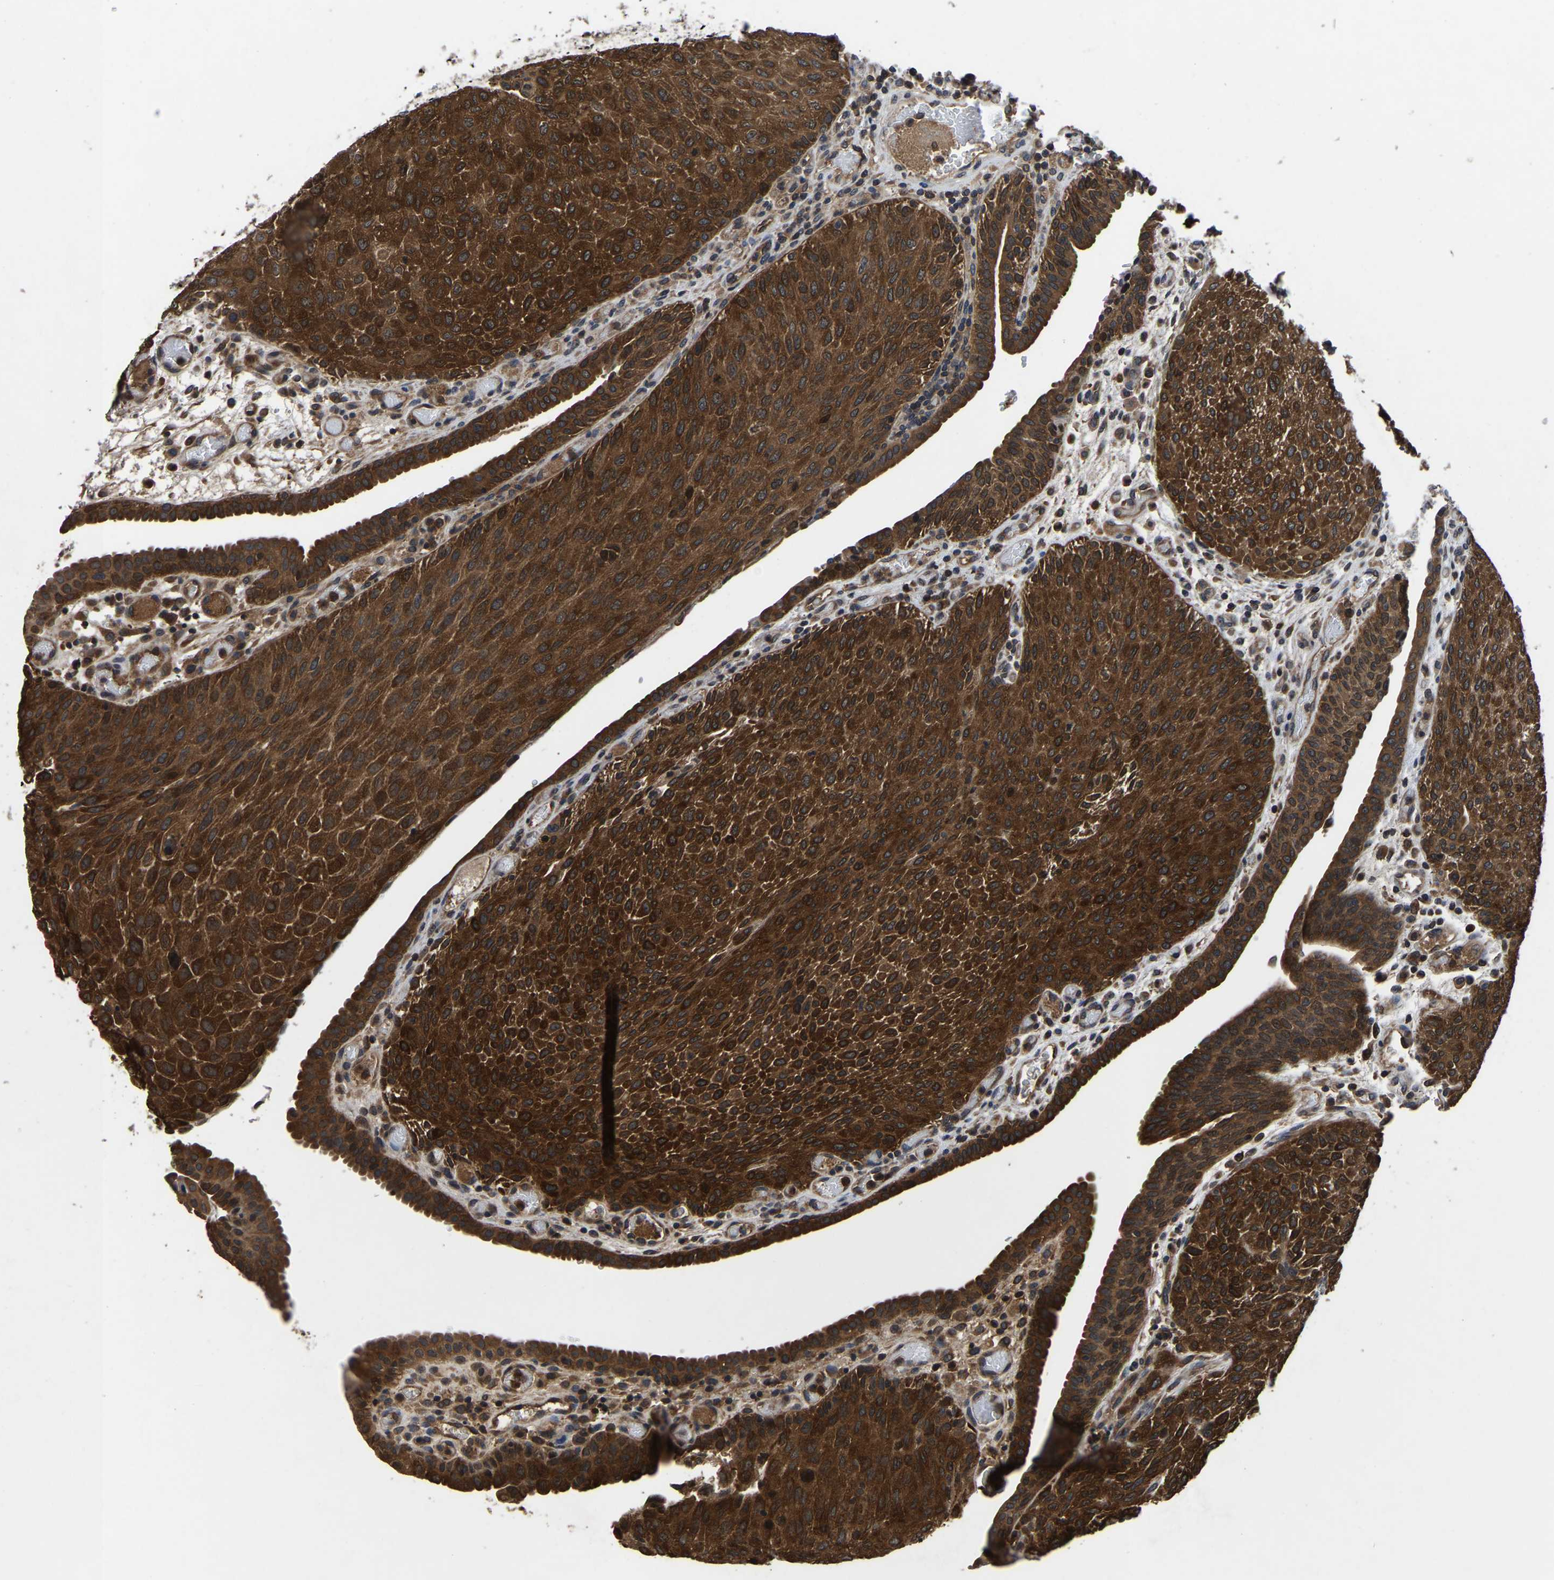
{"staining": {"intensity": "strong", "quantity": ">75%", "location": "cytoplasmic/membranous"}, "tissue": "urothelial cancer", "cell_type": "Tumor cells", "image_type": "cancer", "snomed": [{"axis": "morphology", "description": "Urothelial carcinoma, Low grade"}, {"axis": "morphology", "description": "Urothelial carcinoma, High grade"}, {"axis": "topography", "description": "Urinary bladder"}], "caption": "DAB (3,3'-diaminobenzidine) immunohistochemical staining of urothelial carcinoma (low-grade) reveals strong cytoplasmic/membranous protein staining in approximately >75% of tumor cells. (DAB (3,3'-diaminobenzidine) IHC with brightfield microscopy, high magnification).", "gene": "FGD5", "patient": {"sex": "male", "age": 35}}